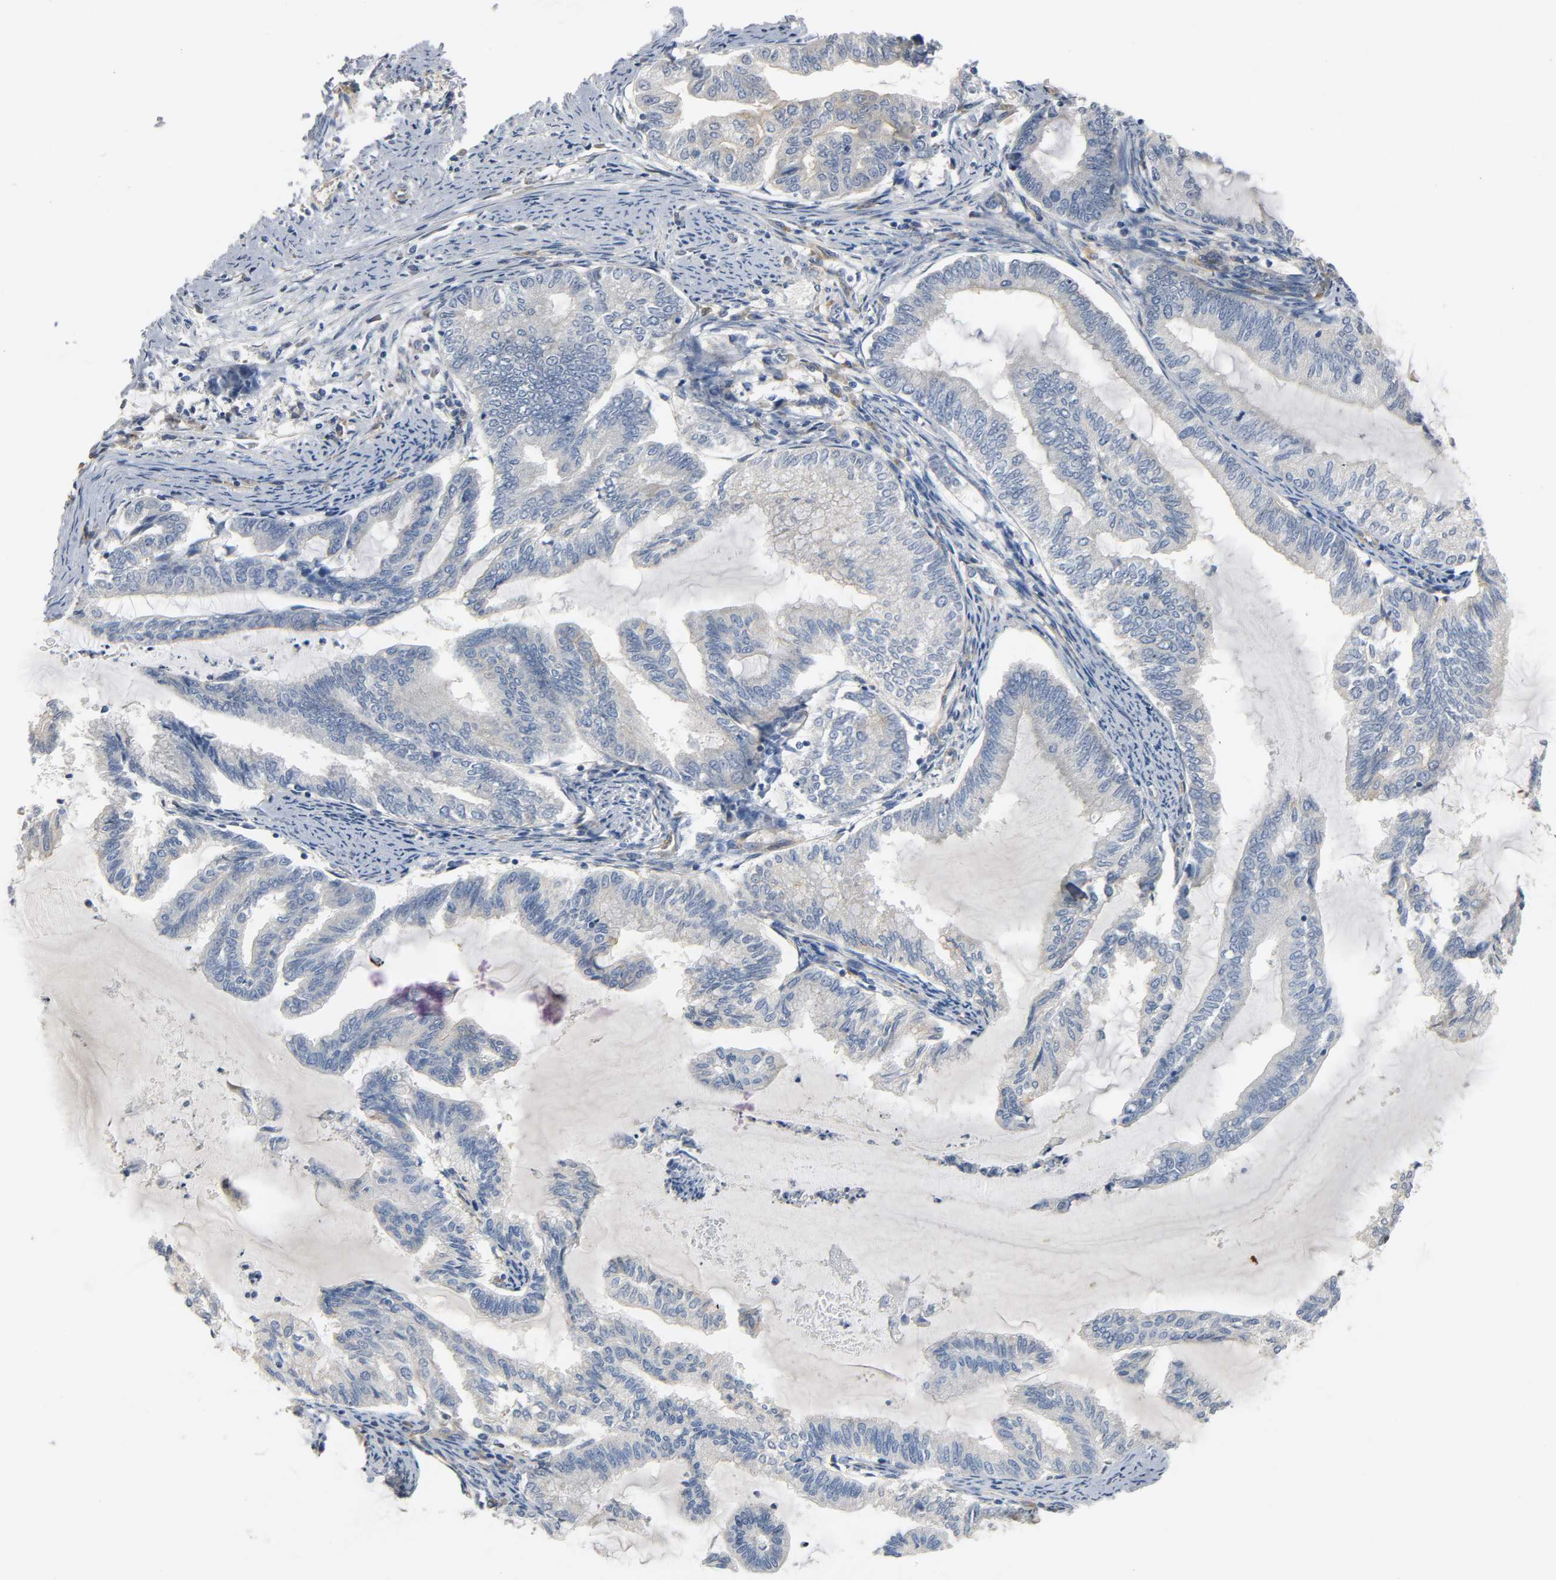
{"staining": {"intensity": "moderate", "quantity": "<25%", "location": "cytoplasmic/membranous"}, "tissue": "endometrial cancer", "cell_type": "Tumor cells", "image_type": "cancer", "snomed": [{"axis": "morphology", "description": "Adenocarcinoma, NOS"}, {"axis": "topography", "description": "Endometrium"}], "caption": "Endometrial cancer (adenocarcinoma) stained with a brown dye displays moderate cytoplasmic/membranous positive positivity in approximately <25% of tumor cells.", "gene": "ARPC1A", "patient": {"sex": "female", "age": 79}}